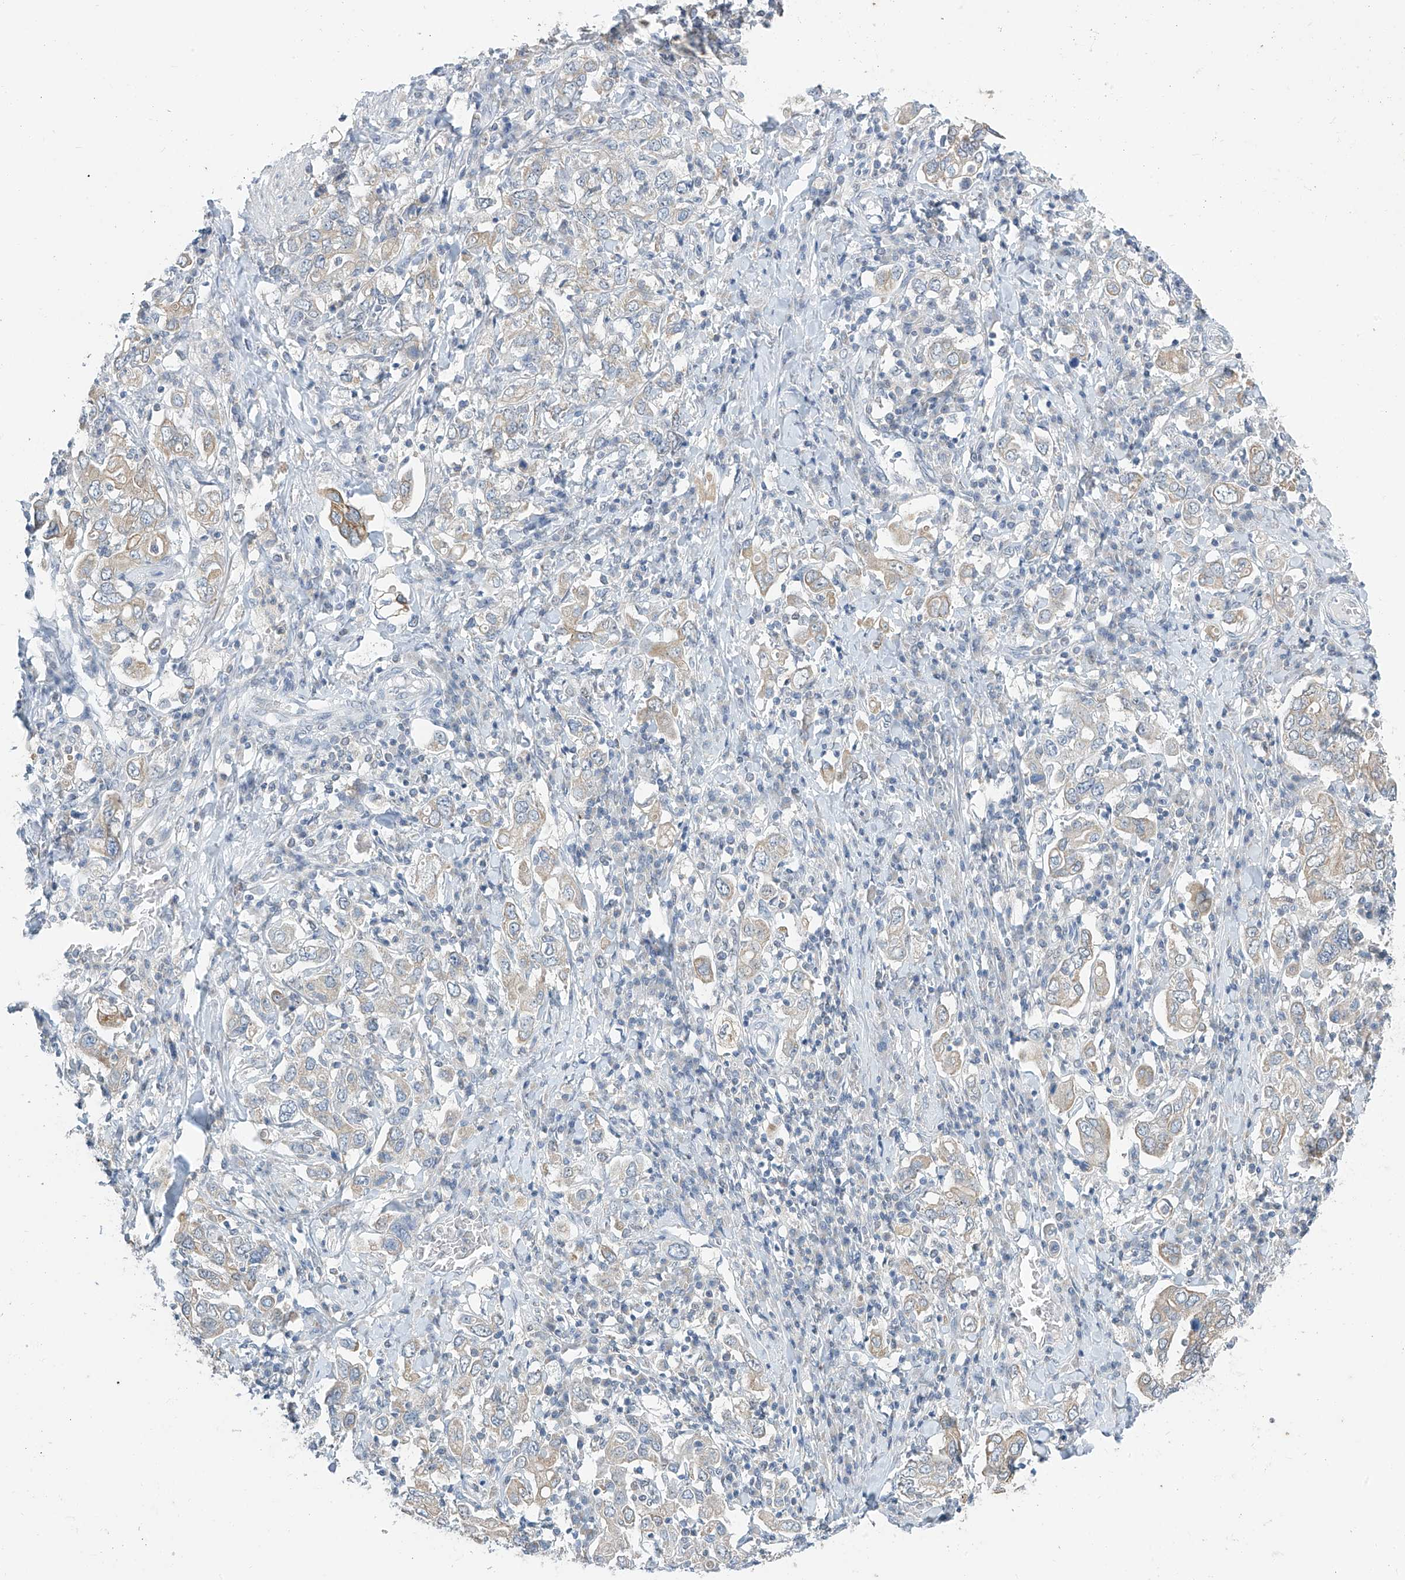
{"staining": {"intensity": "weak", "quantity": "<25%", "location": "cytoplasmic/membranous"}, "tissue": "stomach cancer", "cell_type": "Tumor cells", "image_type": "cancer", "snomed": [{"axis": "morphology", "description": "Adenocarcinoma, NOS"}, {"axis": "topography", "description": "Stomach, upper"}], "caption": "Protein analysis of stomach adenocarcinoma shows no significant staining in tumor cells.", "gene": "APLF", "patient": {"sex": "male", "age": 62}}